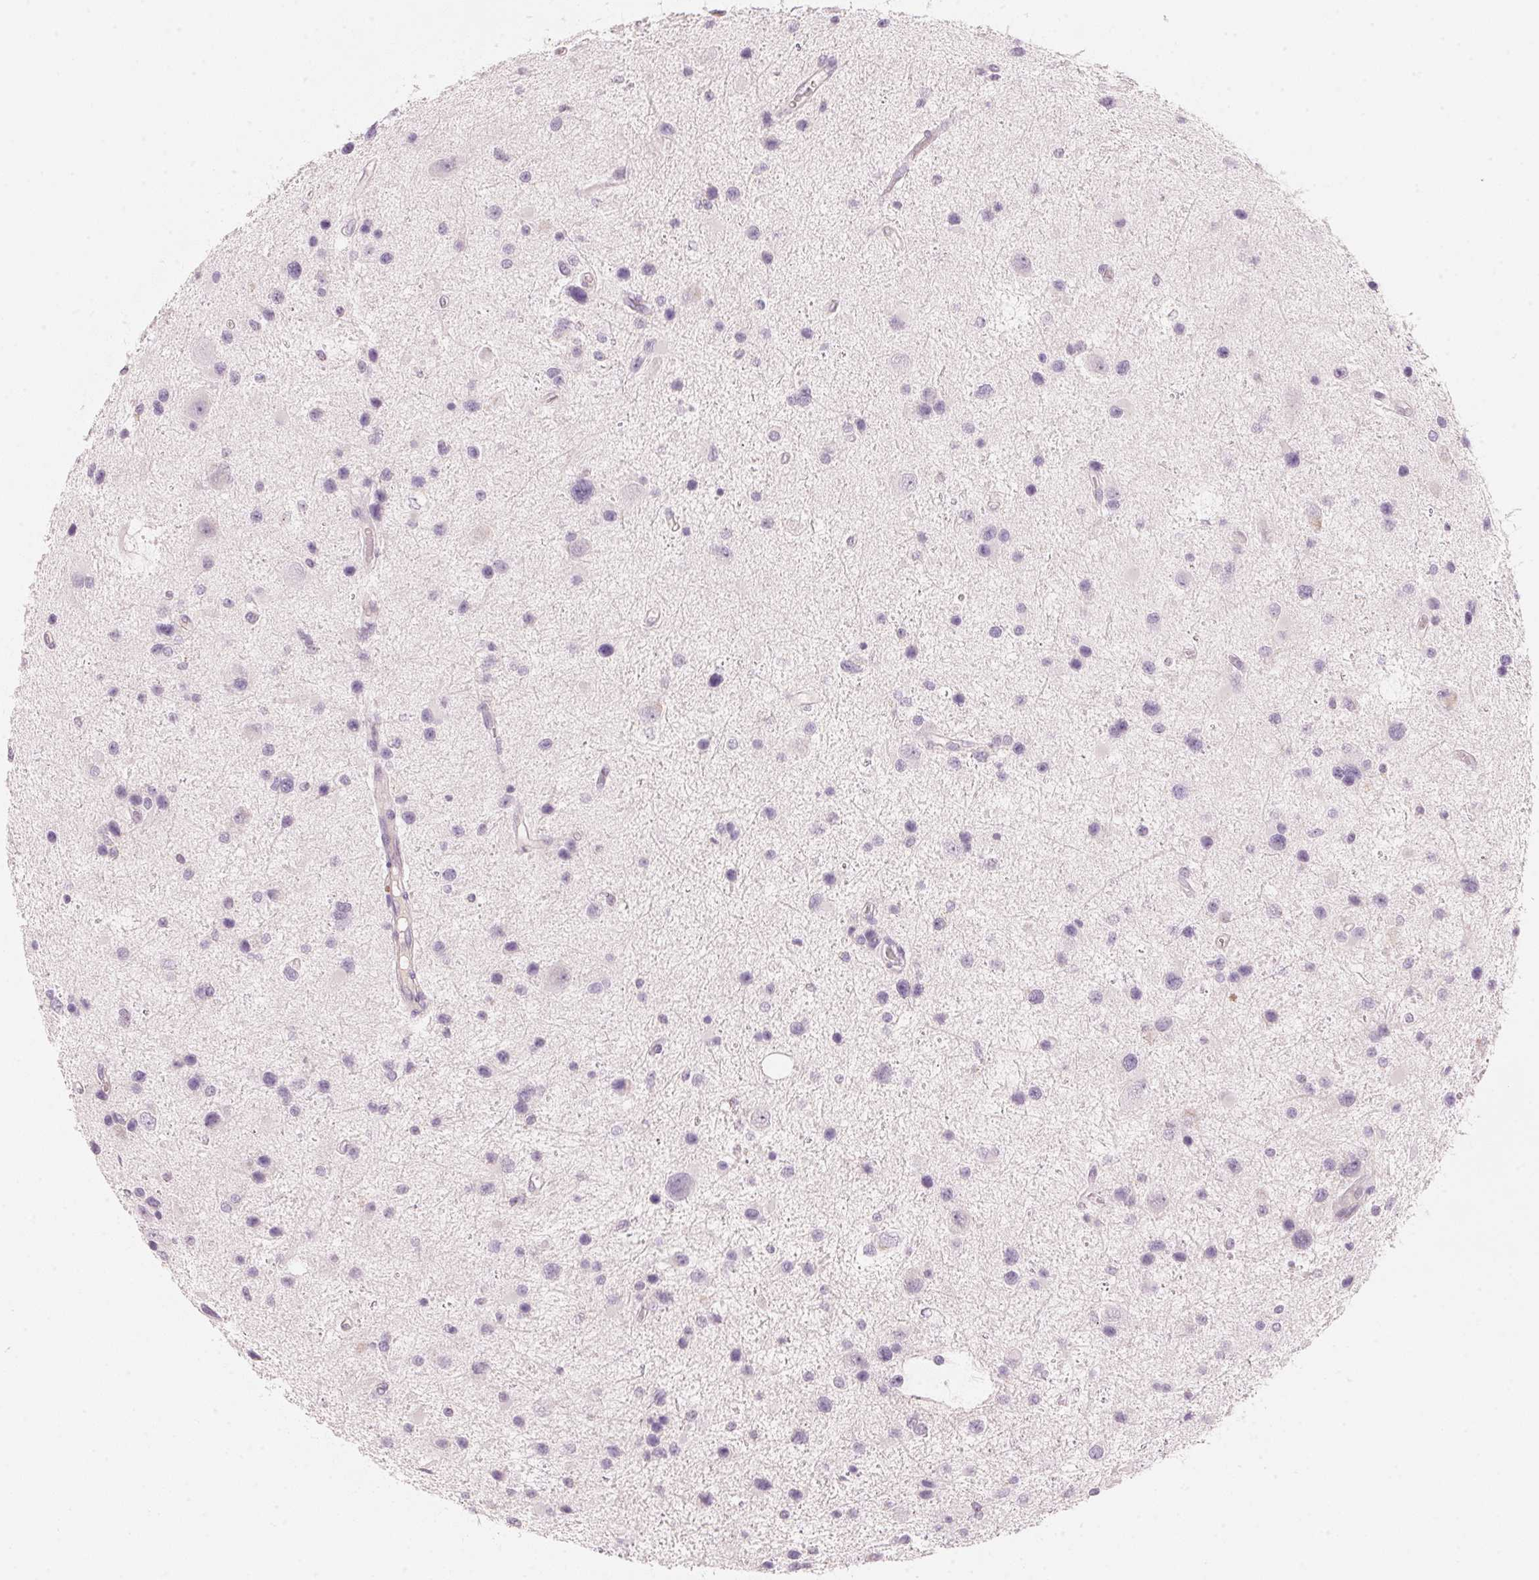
{"staining": {"intensity": "negative", "quantity": "none", "location": "none"}, "tissue": "glioma", "cell_type": "Tumor cells", "image_type": "cancer", "snomed": [{"axis": "morphology", "description": "Glioma, malignant, Low grade"}, {"axis": "topography", "description": "Brain"}], "caption": "Human malignant low-grade glioma stained for a protein using immunohistochemistry exhibits no staining in tumor cells.", "gene": "HOXB13", "patient": {"sex": "female", "age": 32}}